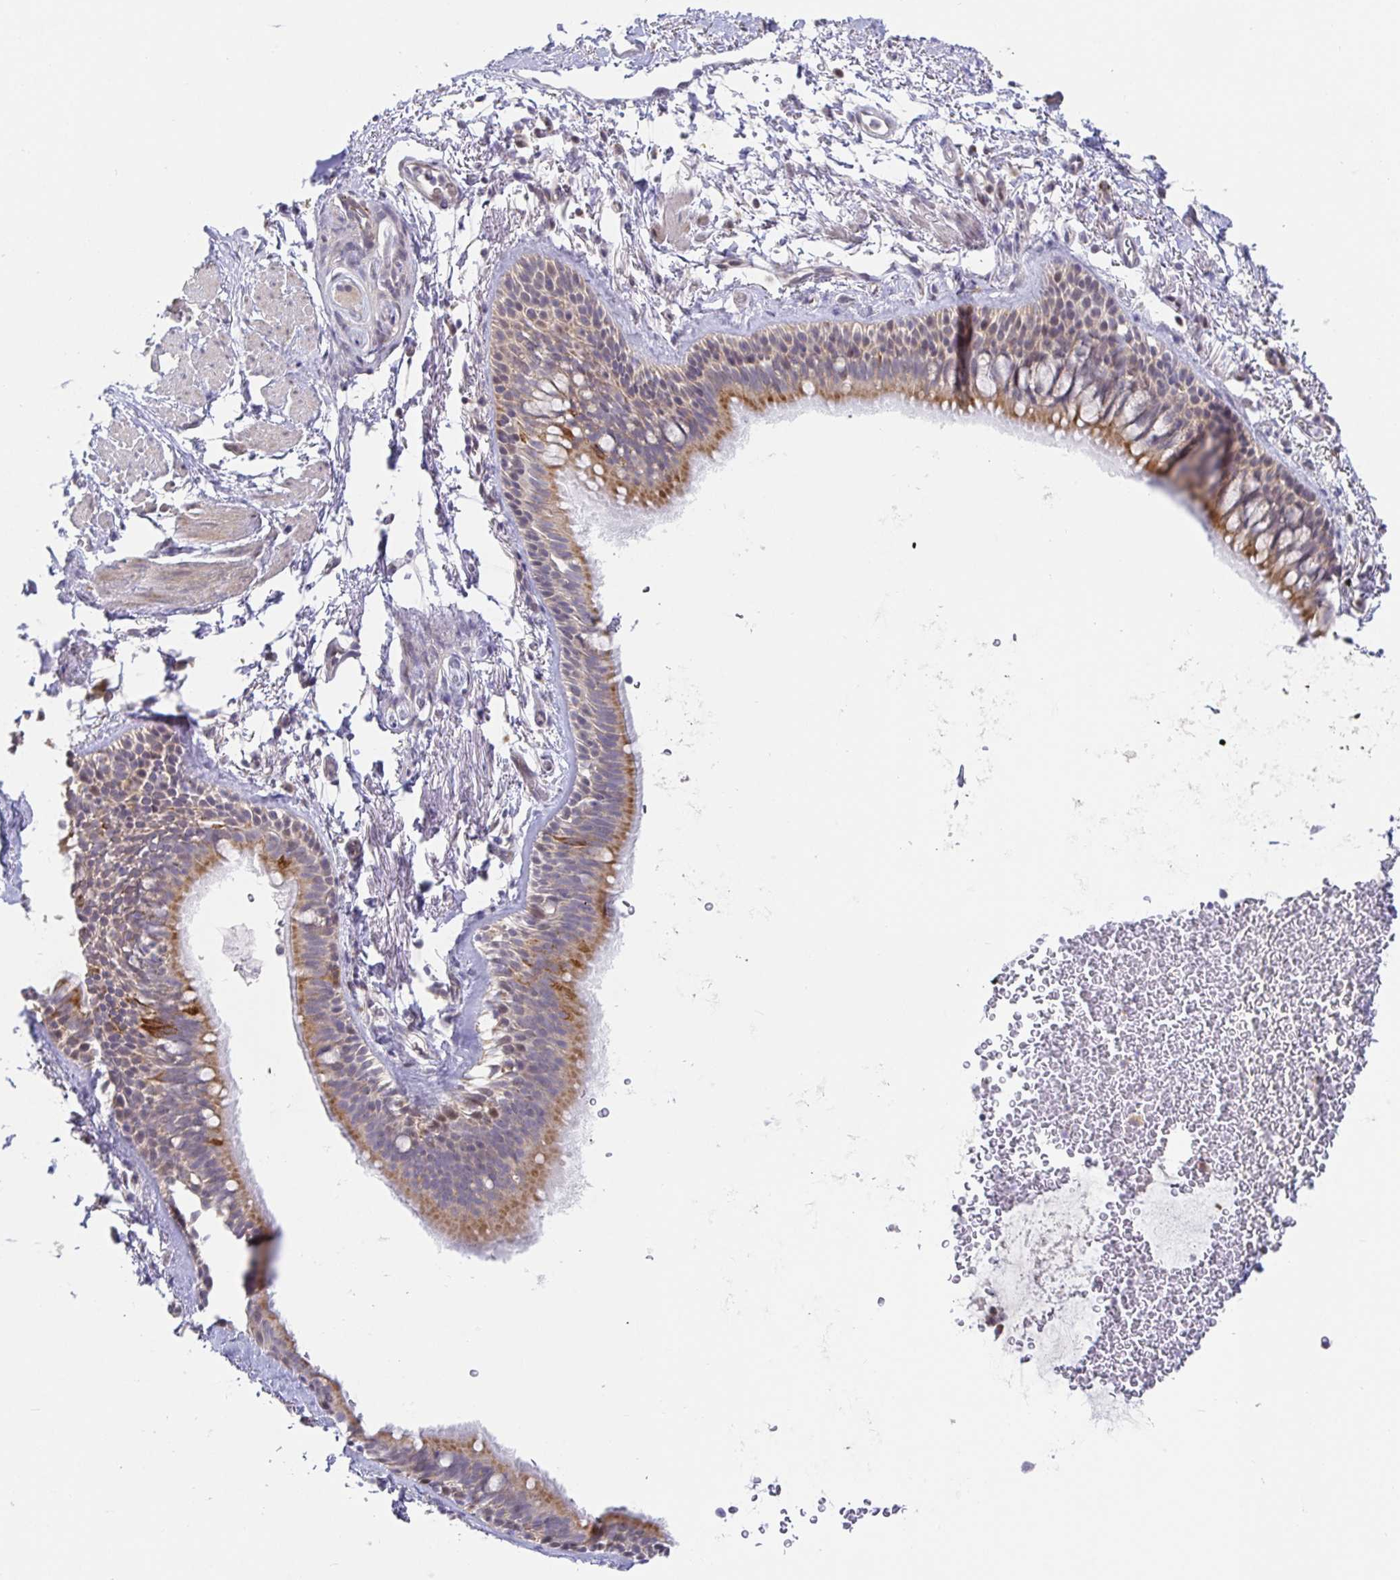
{"staining": {"intensity": "negative", "quantity": "none", "location": "none"}, "tissue": "adipose tissue", "cell_type": "Adipocytes", "image_type": "normal", "snomed": [{"axis": "morphology", "description": "Normal tissue, NOS"}, {"axis": "topography", "description": "Lymph node"}, {"axis": "topography", "description": "Cartilage tissue"}, {"axis": "topography", "description": "Bronchus"}], "caption": "An immunohistochemistry histopathology image of benign adipose tissue is shown. There is no staining in adipocytes of adipose tissue.", "gene": "CIT", "patient": {"sex": "female", "age": 70}}